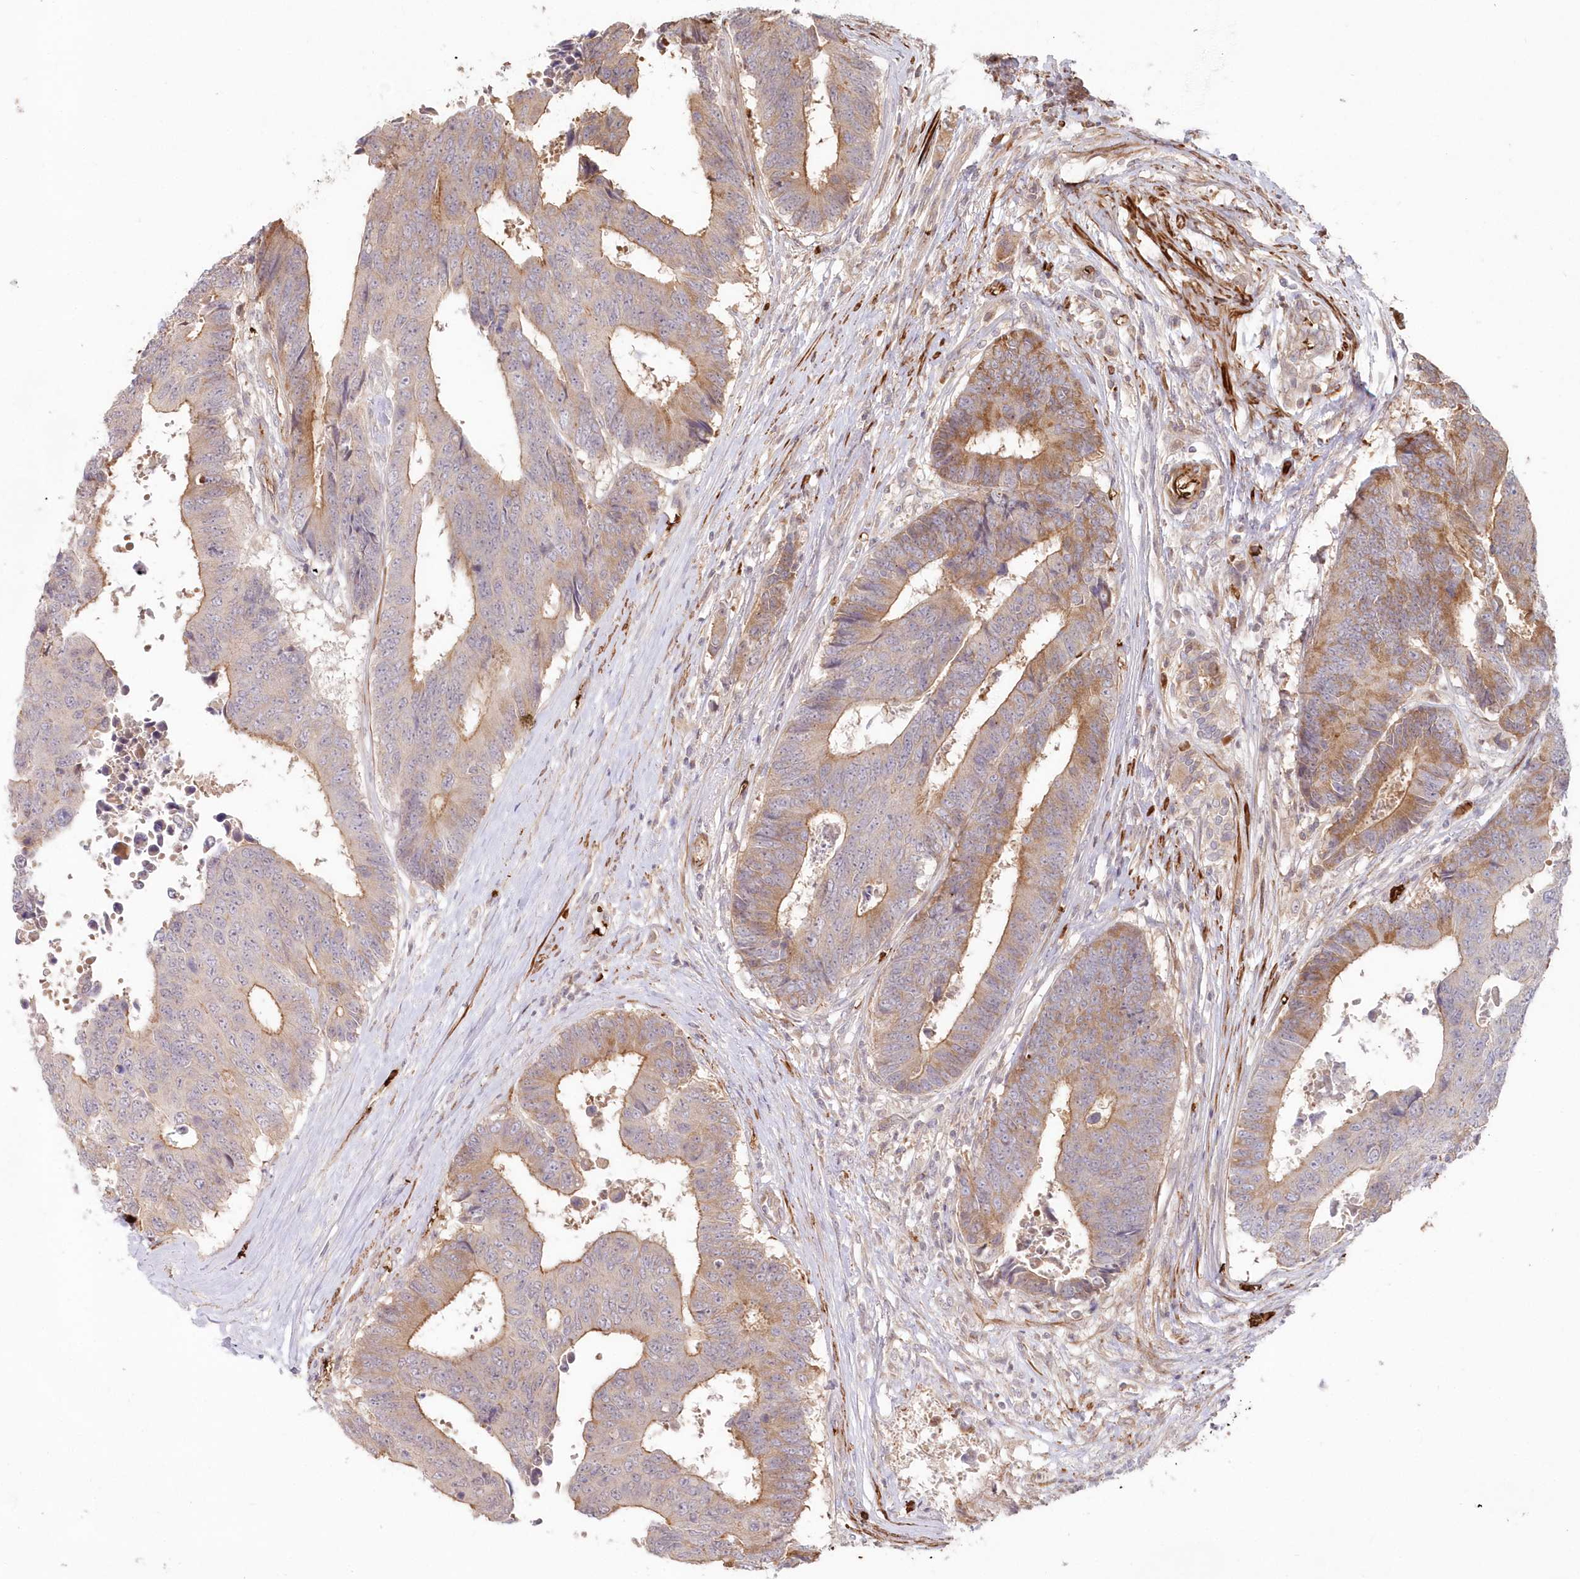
{"staining": {"intensity": "moderate", "quantity": "25%-75%", "location": "cytoplasmic/membranous"}, "tissue": "colorectal cancer", "cell_type": "Tumor cells", "image_type": "cancer", "snomed": [{"axis": "morphology", "description": "Adenocarcinoma, NOS"}, {"axis": "topography", "description": "Rectum"}], "caption": "Colorectal cancer stained with immunohistochemistry (IHC) displays moderate cytoplasmic/membranous staining in approximately 25%-75% of tumor cells.", "gene": "SERINC1", "patient": {"sex": "male", "age": 84}}